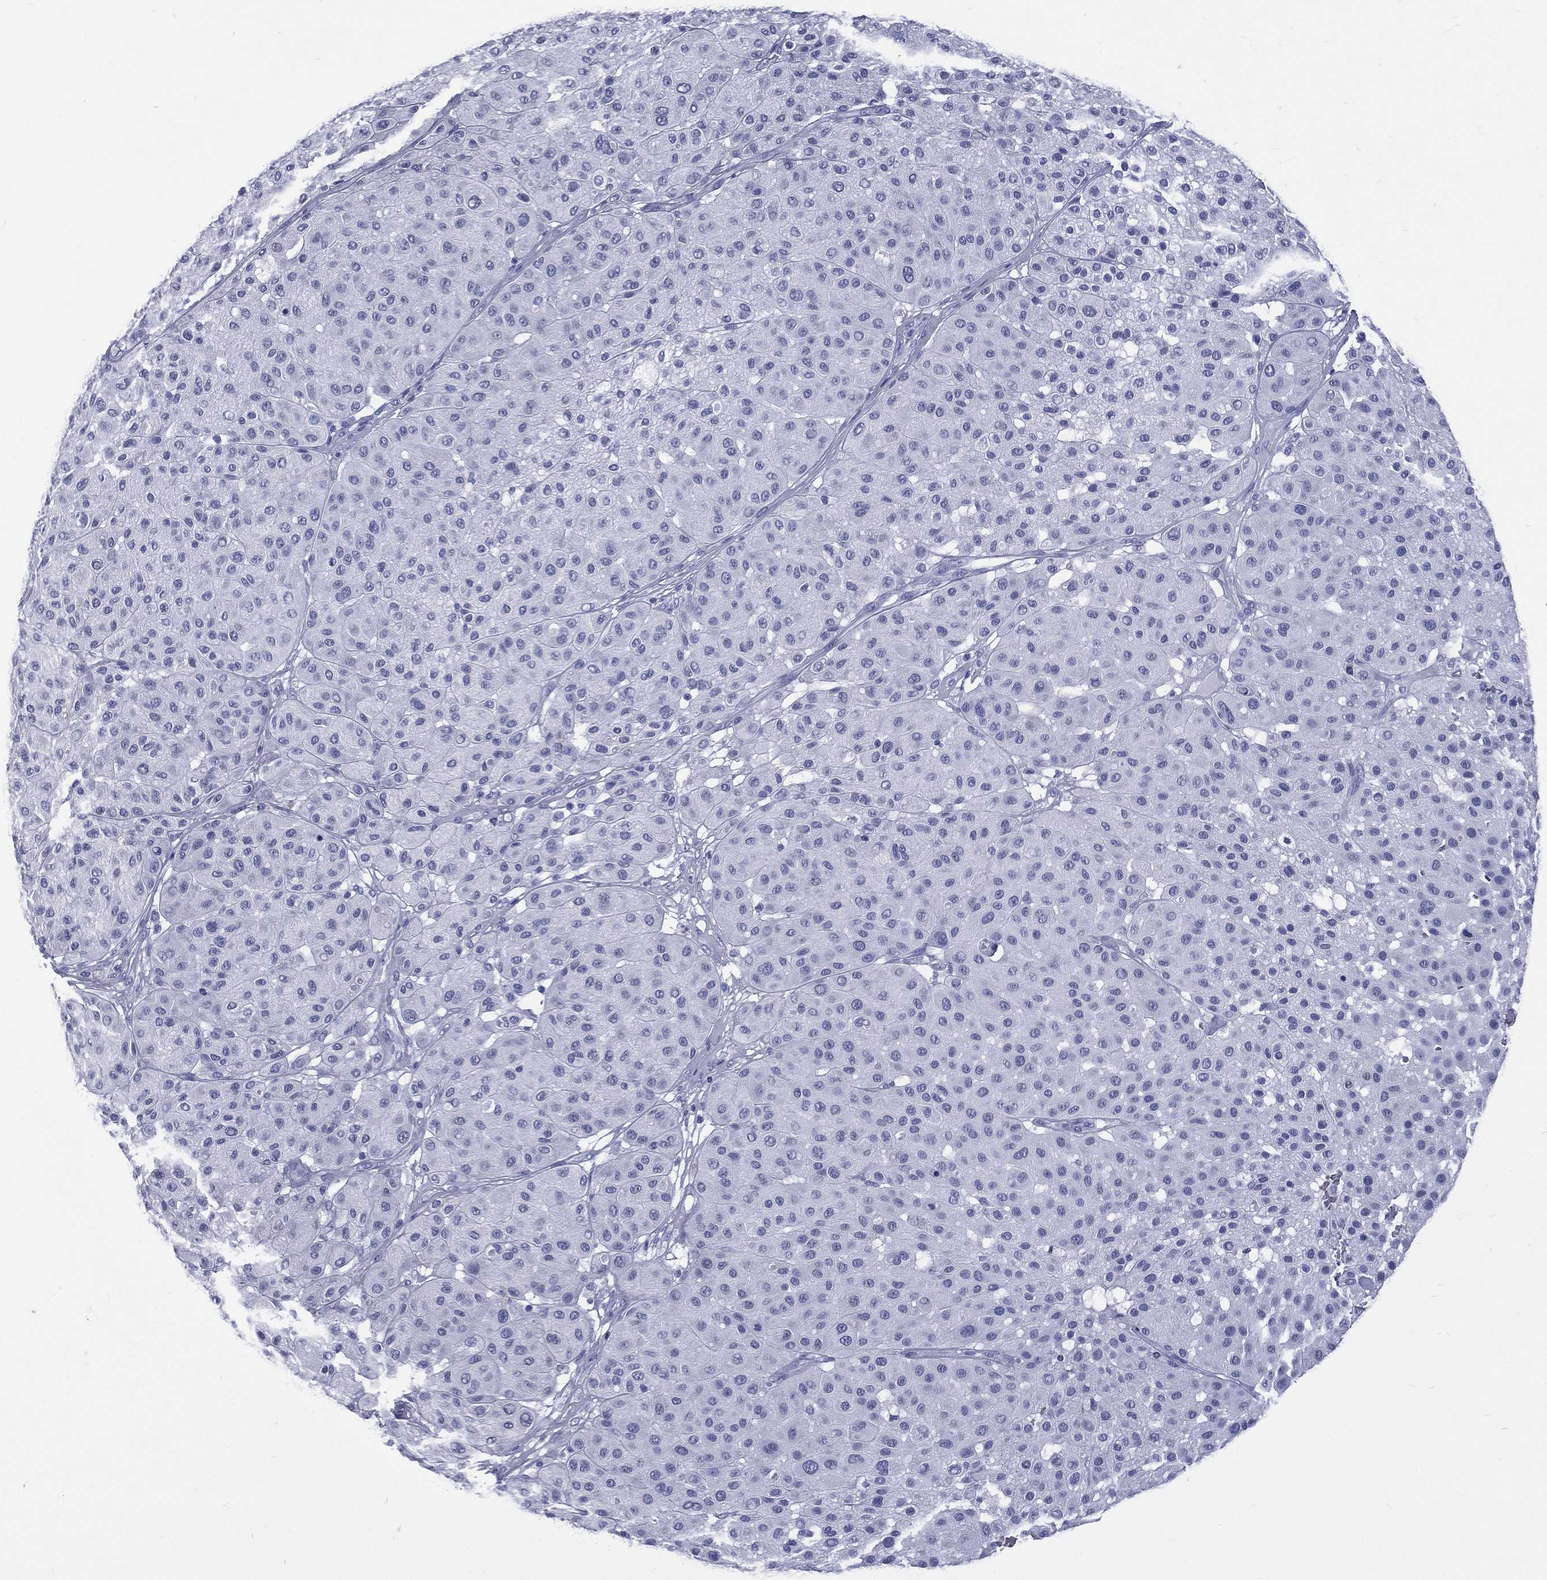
{"staining": {"intensity": "negative", "quantity": "none", "location": "none"}, "tissue": "melanoma", "cell_type": "Tumor cells", "image_type": "cancer", "snomed": [{"axis": "morphology", "description": "Malignant melanoma, Metastatic site"}, {"axis": "topography", "description": "Smooth muscle"}], "caption": "Tumor cells are negative for protein expression in human melanoma.", "gene": "RSPH4A", "patient": {"sex": "male", "age": 41}}